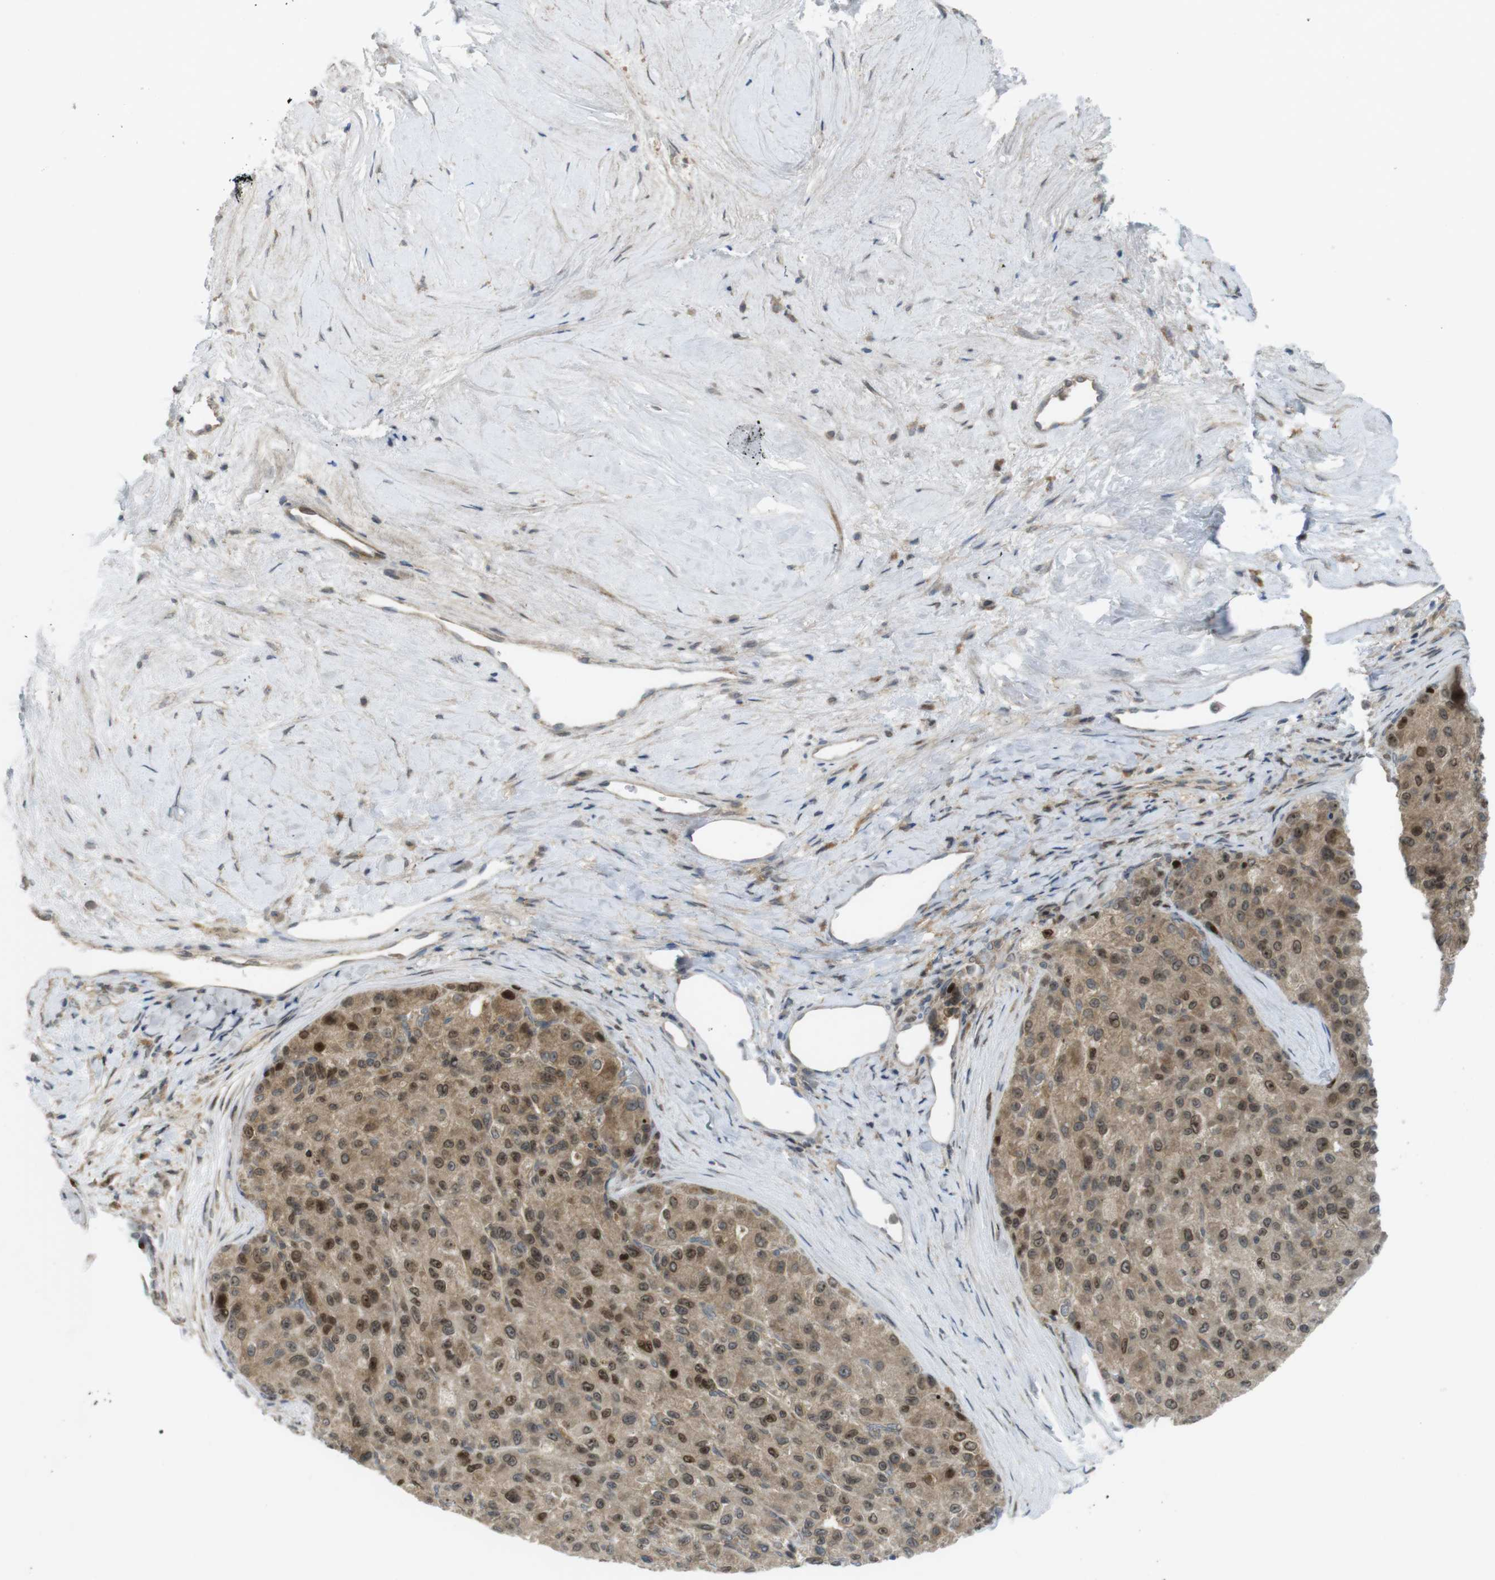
{"staining": {"intensity": "strong", "quantity": ">75%", "location": "cytoplasmic/membranous,nuclear"}, "tissue": "liver cancer", "cell_type": "Tumor cells", "image_type": "cancer", "snomed": [{"axis": "morphology", "description": "Carcinoma, Hepatocellular, NOS"}, {"axis": "topography", "description": "Liver"}], "caption": "Protein expression analysis of liver cancer reveals strong cytoplasmic/membranous and nuclear expression in approximately >75% of tumor cells. The staining is performed using DAB brown chromogen to label protein expression. The nuclei are counter-stained blue using hematoxylin.", "gene": "RCC1", "patient": {"sex": "male", "age": 80}}